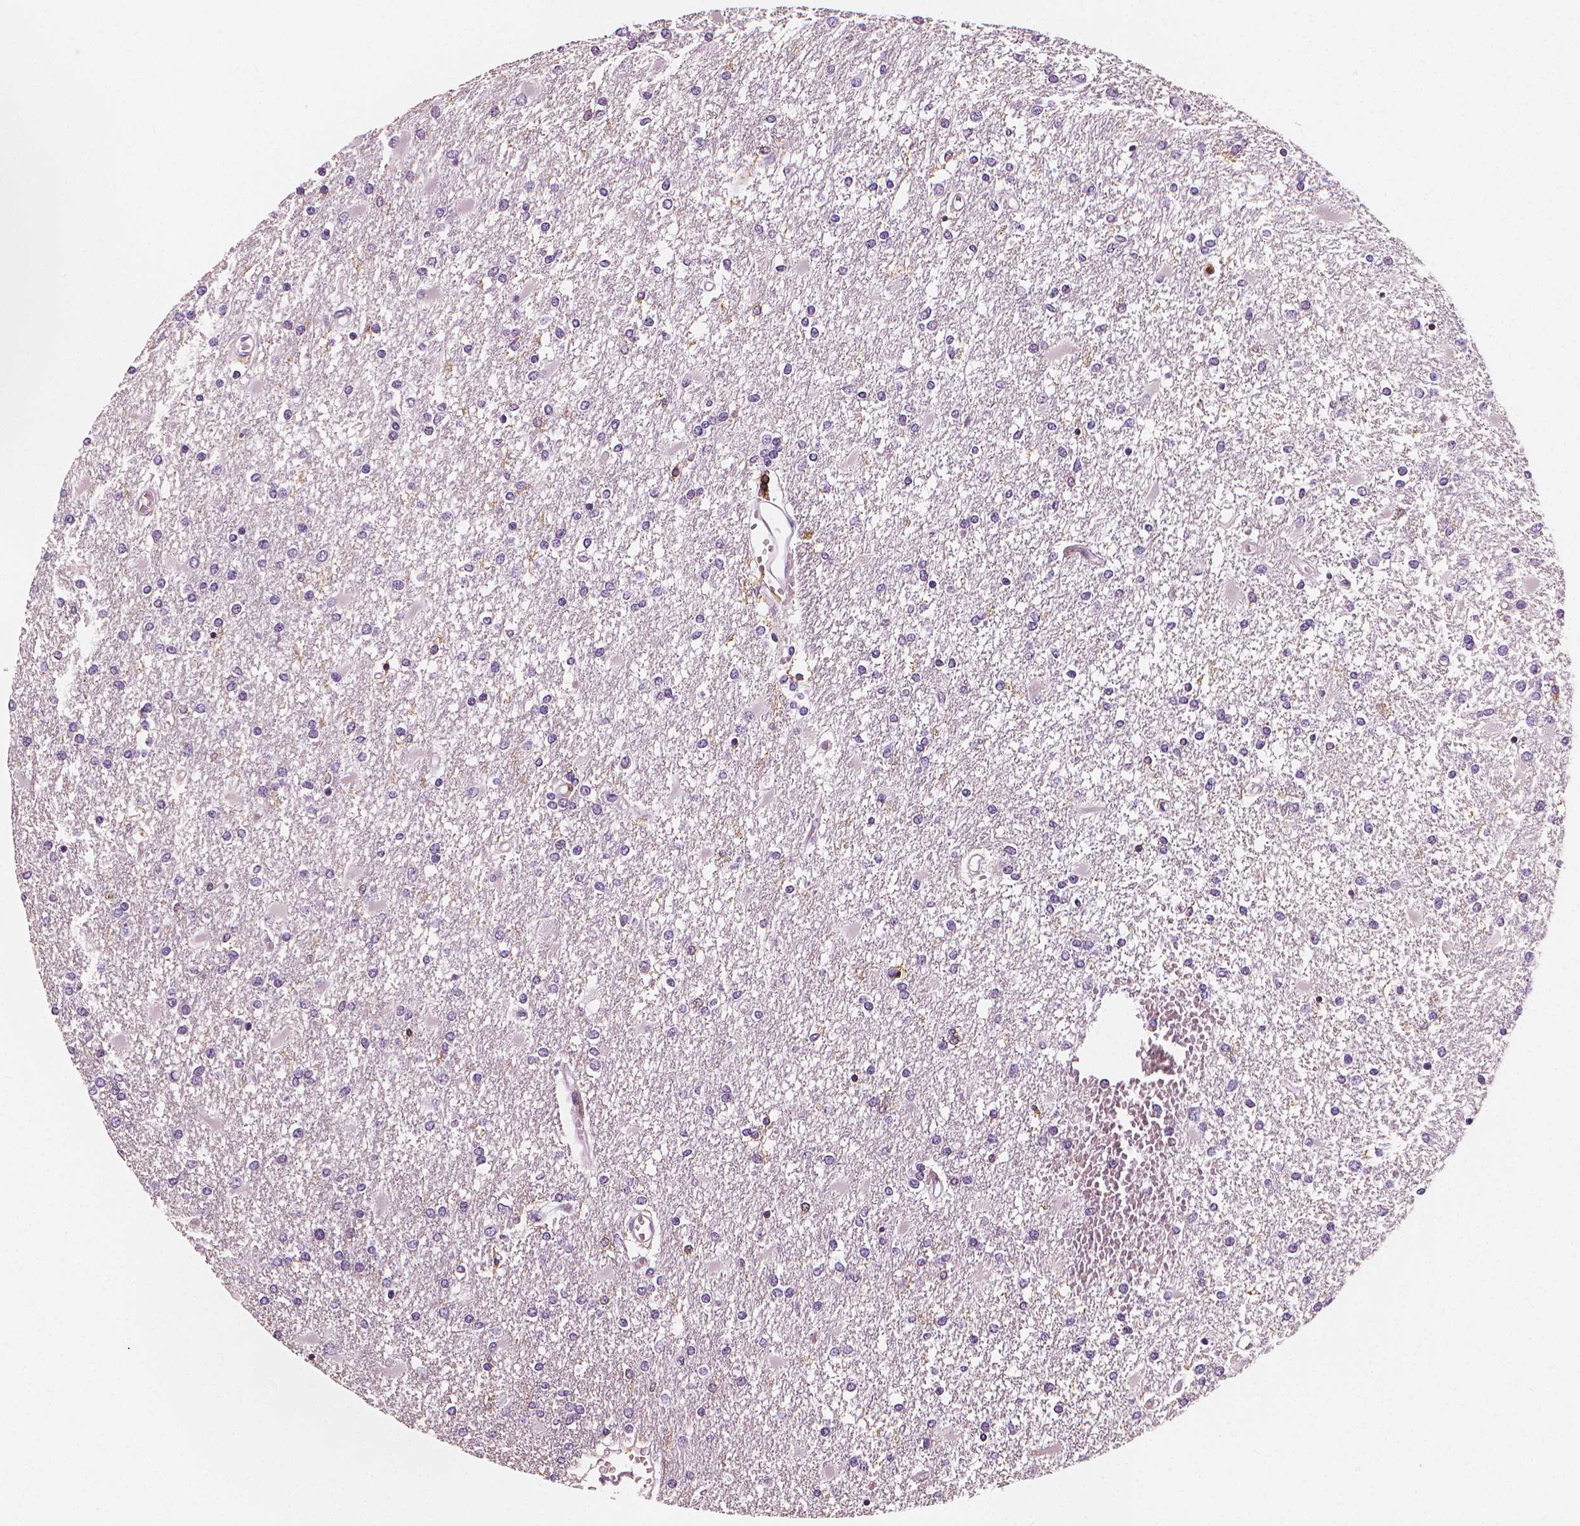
{"staining": {"intensity": "negative", "quantity": "none", "location": "none"}, "tissue": "glioma", "cell_type": "Tumor cells", "image_type": "cancer", "snomed": [{"axis": "morphology", "description": "Glioma, malignant, High grade"}, {"axis": "topography", "description": "Cerebral cortex"}], "caption": "Immunohistochemical staining of glioma demonstrates no significant positivity in tumor cells.", "gene": "PTPRC", "patient": {"sex": "male", "age": 79}}